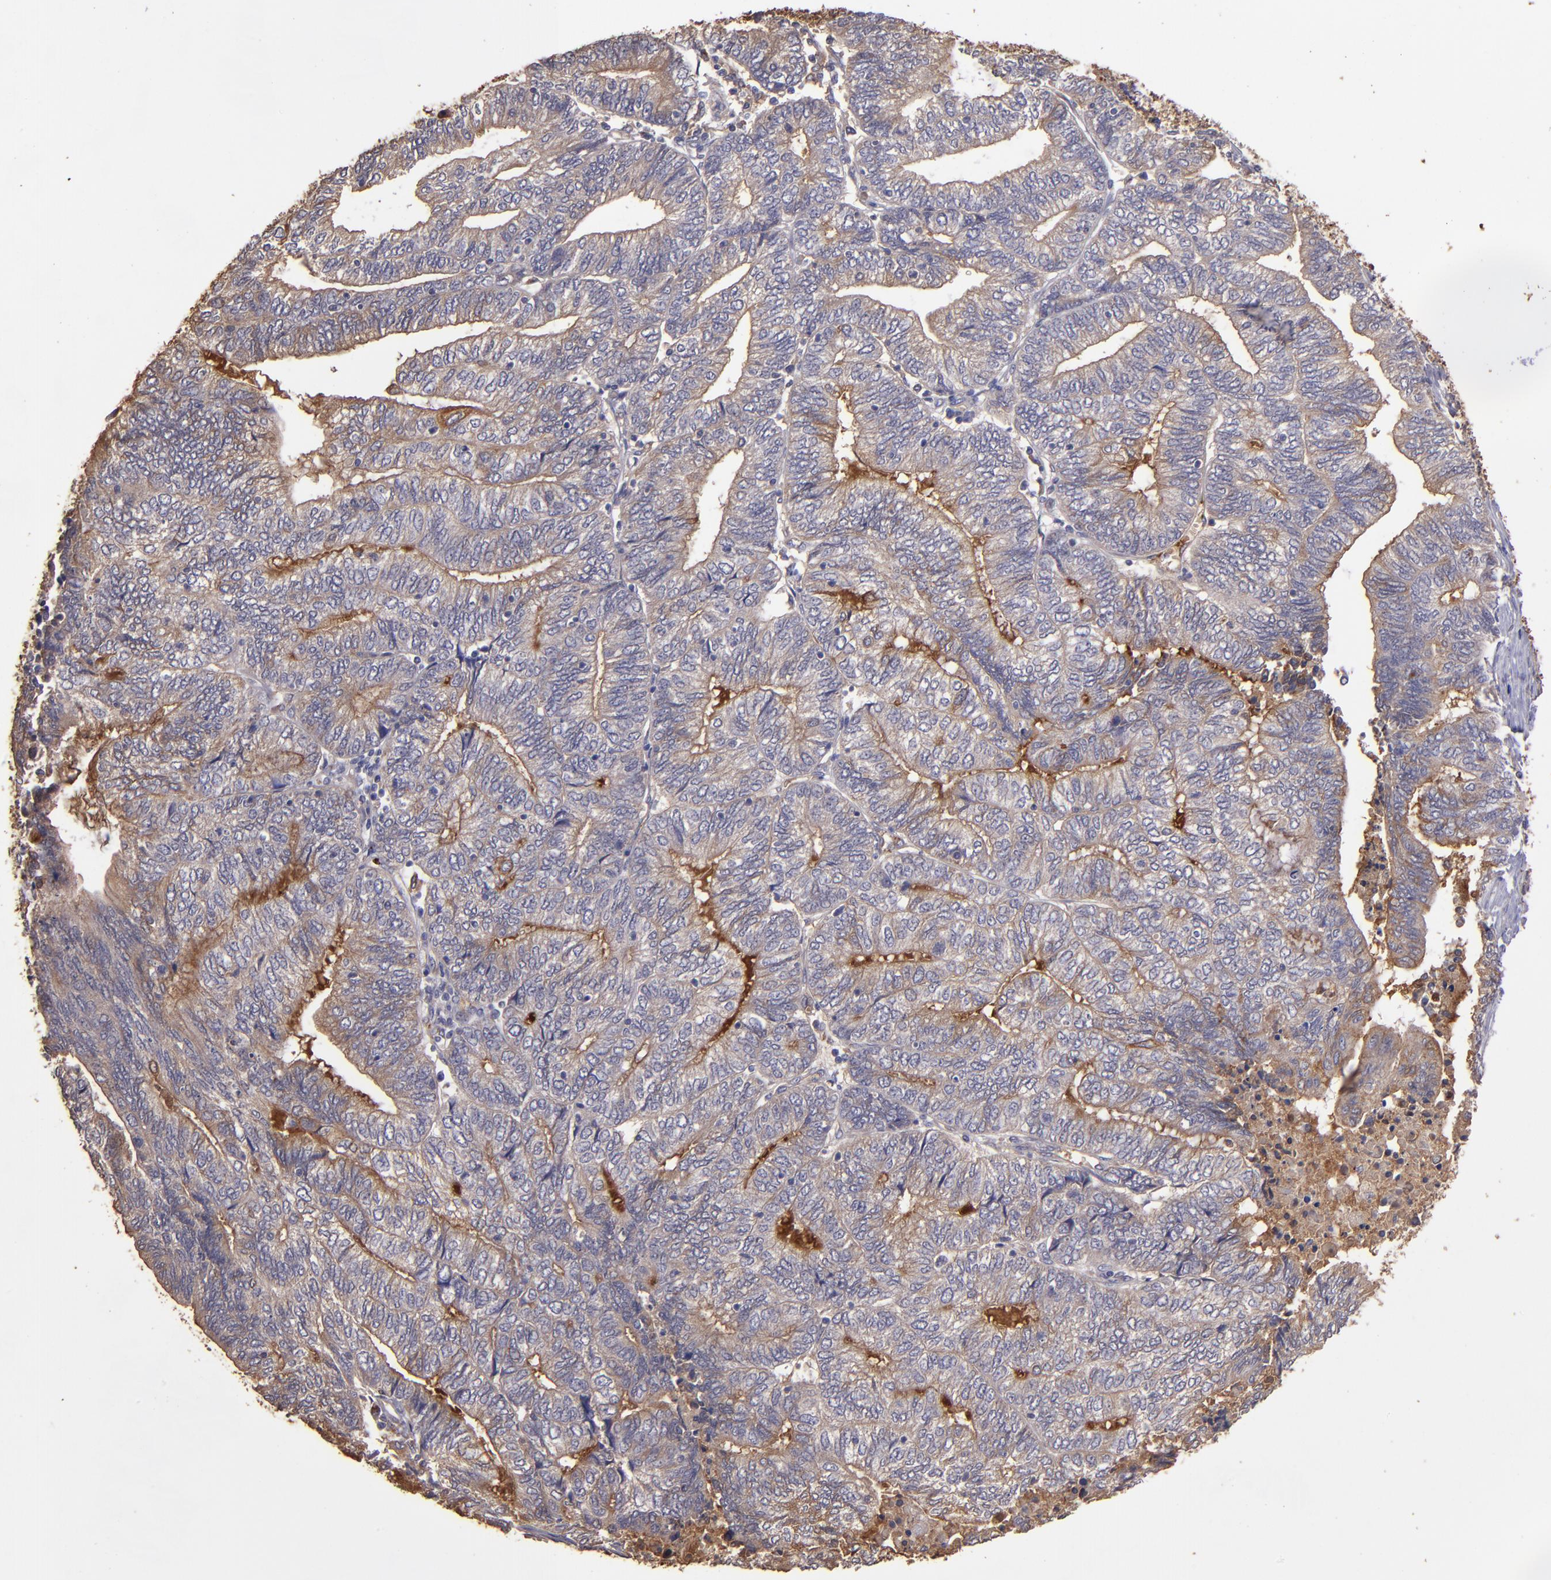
{"staining": {"intensity": "weak", "quantity": ">75%", "location": "cytoplasmic/membranous"}, "tissue": "endometrial cancer", "cell_type": "Tumor cells", "image_type": "cancer", "snomed": [{"axis": "morphology", "description": "Adenocarcinoma, NOS"}, {"axis": "topography", "description": "Uterus"}, {"axis": "topography", "description": "Endometrium"}], "caption": "Human endometrial adenocarcinoma stained for a protein (brown) displays weak cytoplasmic/membranous positive positivity in about >75% of tumor cells.", "gene": "SRRD", "patient": {"sex": "female", "age": 70}}